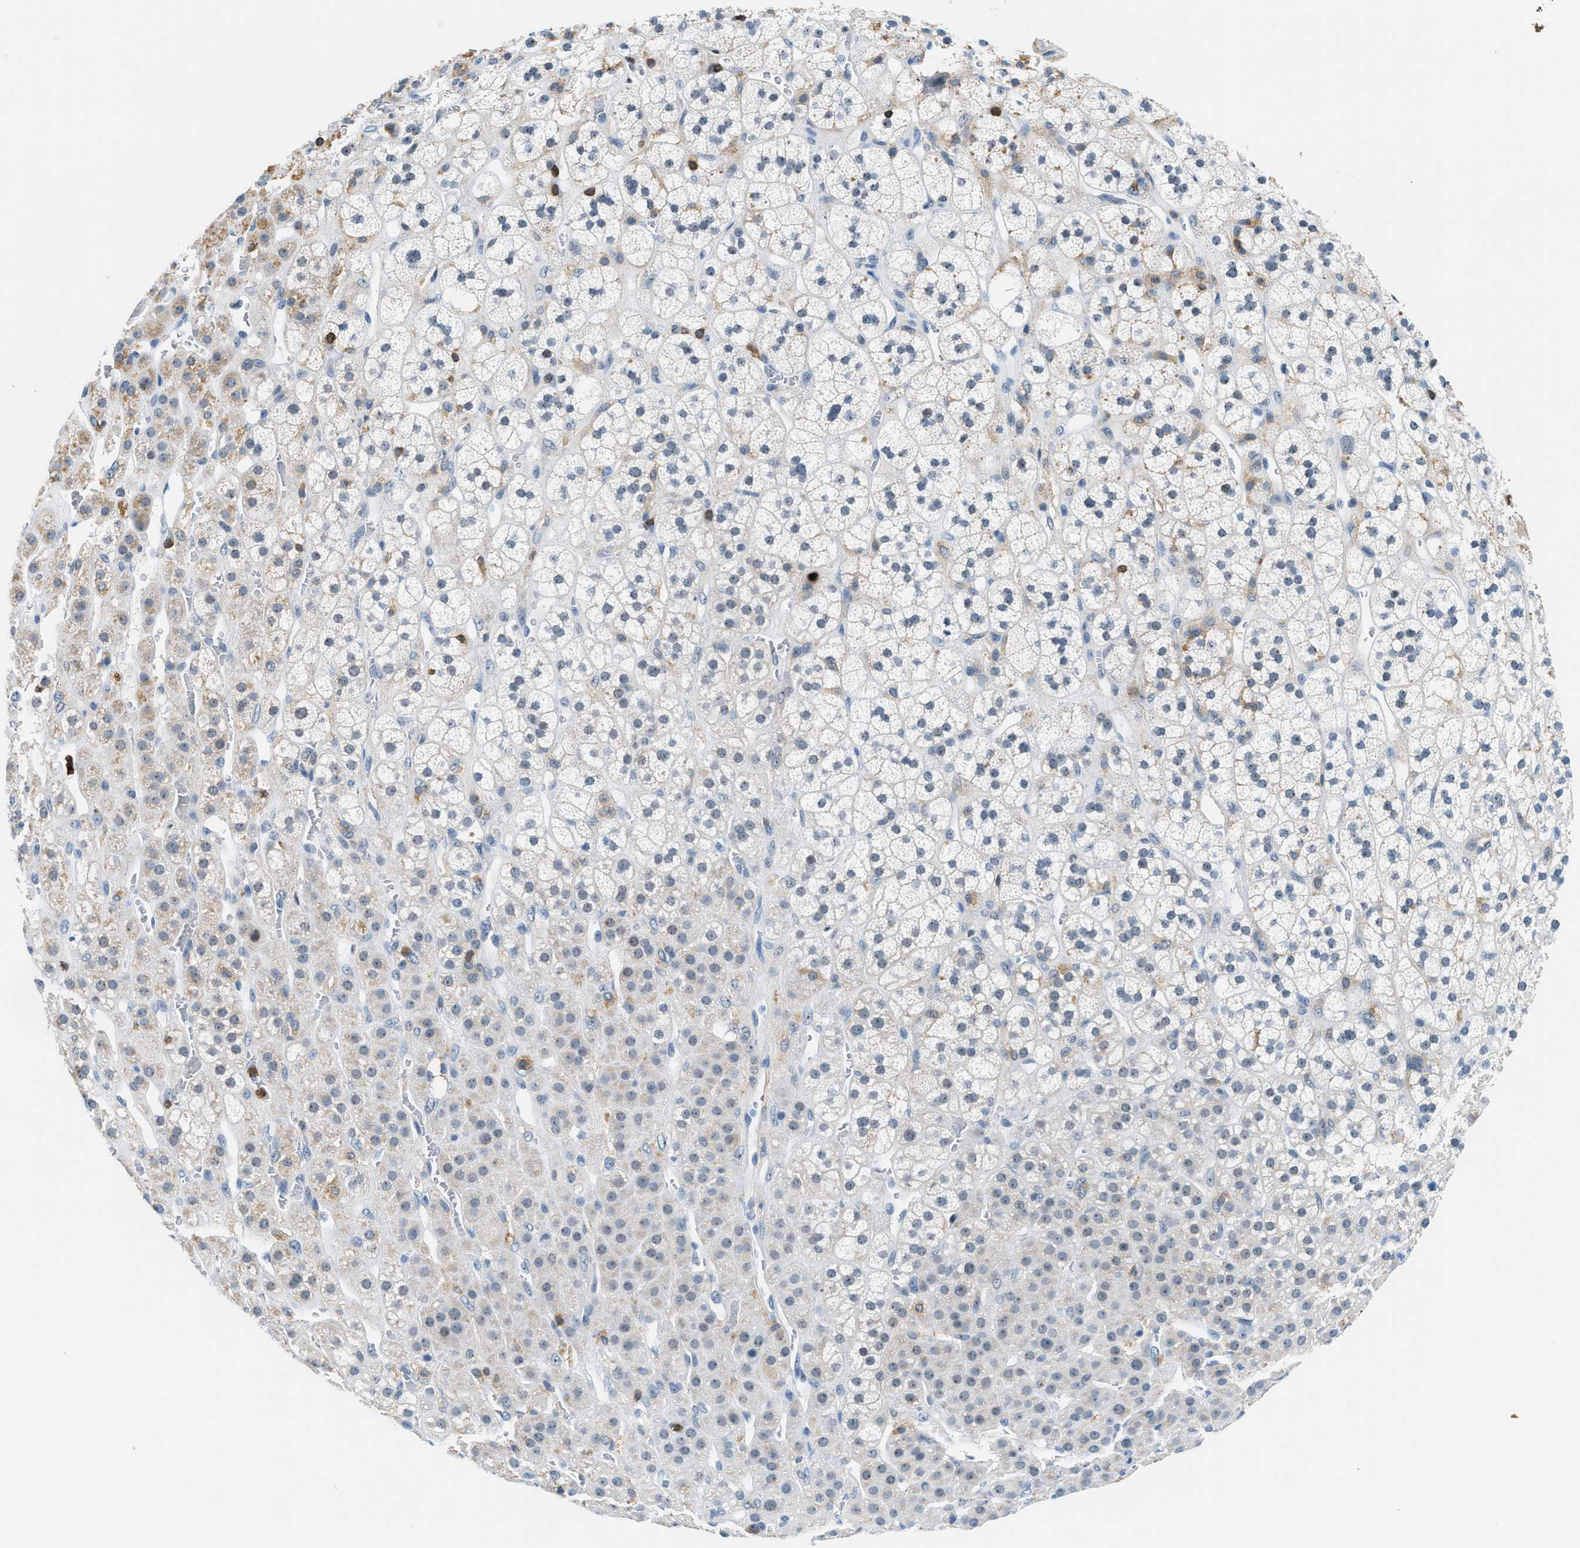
{"staining": {"intensity": "moderate", "quantity": "<25%", "location": "cytoplasmic/membranous"}, "tissue": "adrenal gland", "cell_type": "Glandular cells", "image_type": "normal", "snomed": [{"axis": "morphology", "description": "Normal tissue, NOS"}, {"axis": "topography", "description": "Adrenal gland"}], "caption": "Immunohistochemistry image of normal human adrenal gland stained for a protein (brown), which demonstrates low levels of moderate cytoplasmic/membranous expression in approximately <25% of glandular cells.", "gene": "FAM151A", "patient": {"sex": "male", "age": 56}}